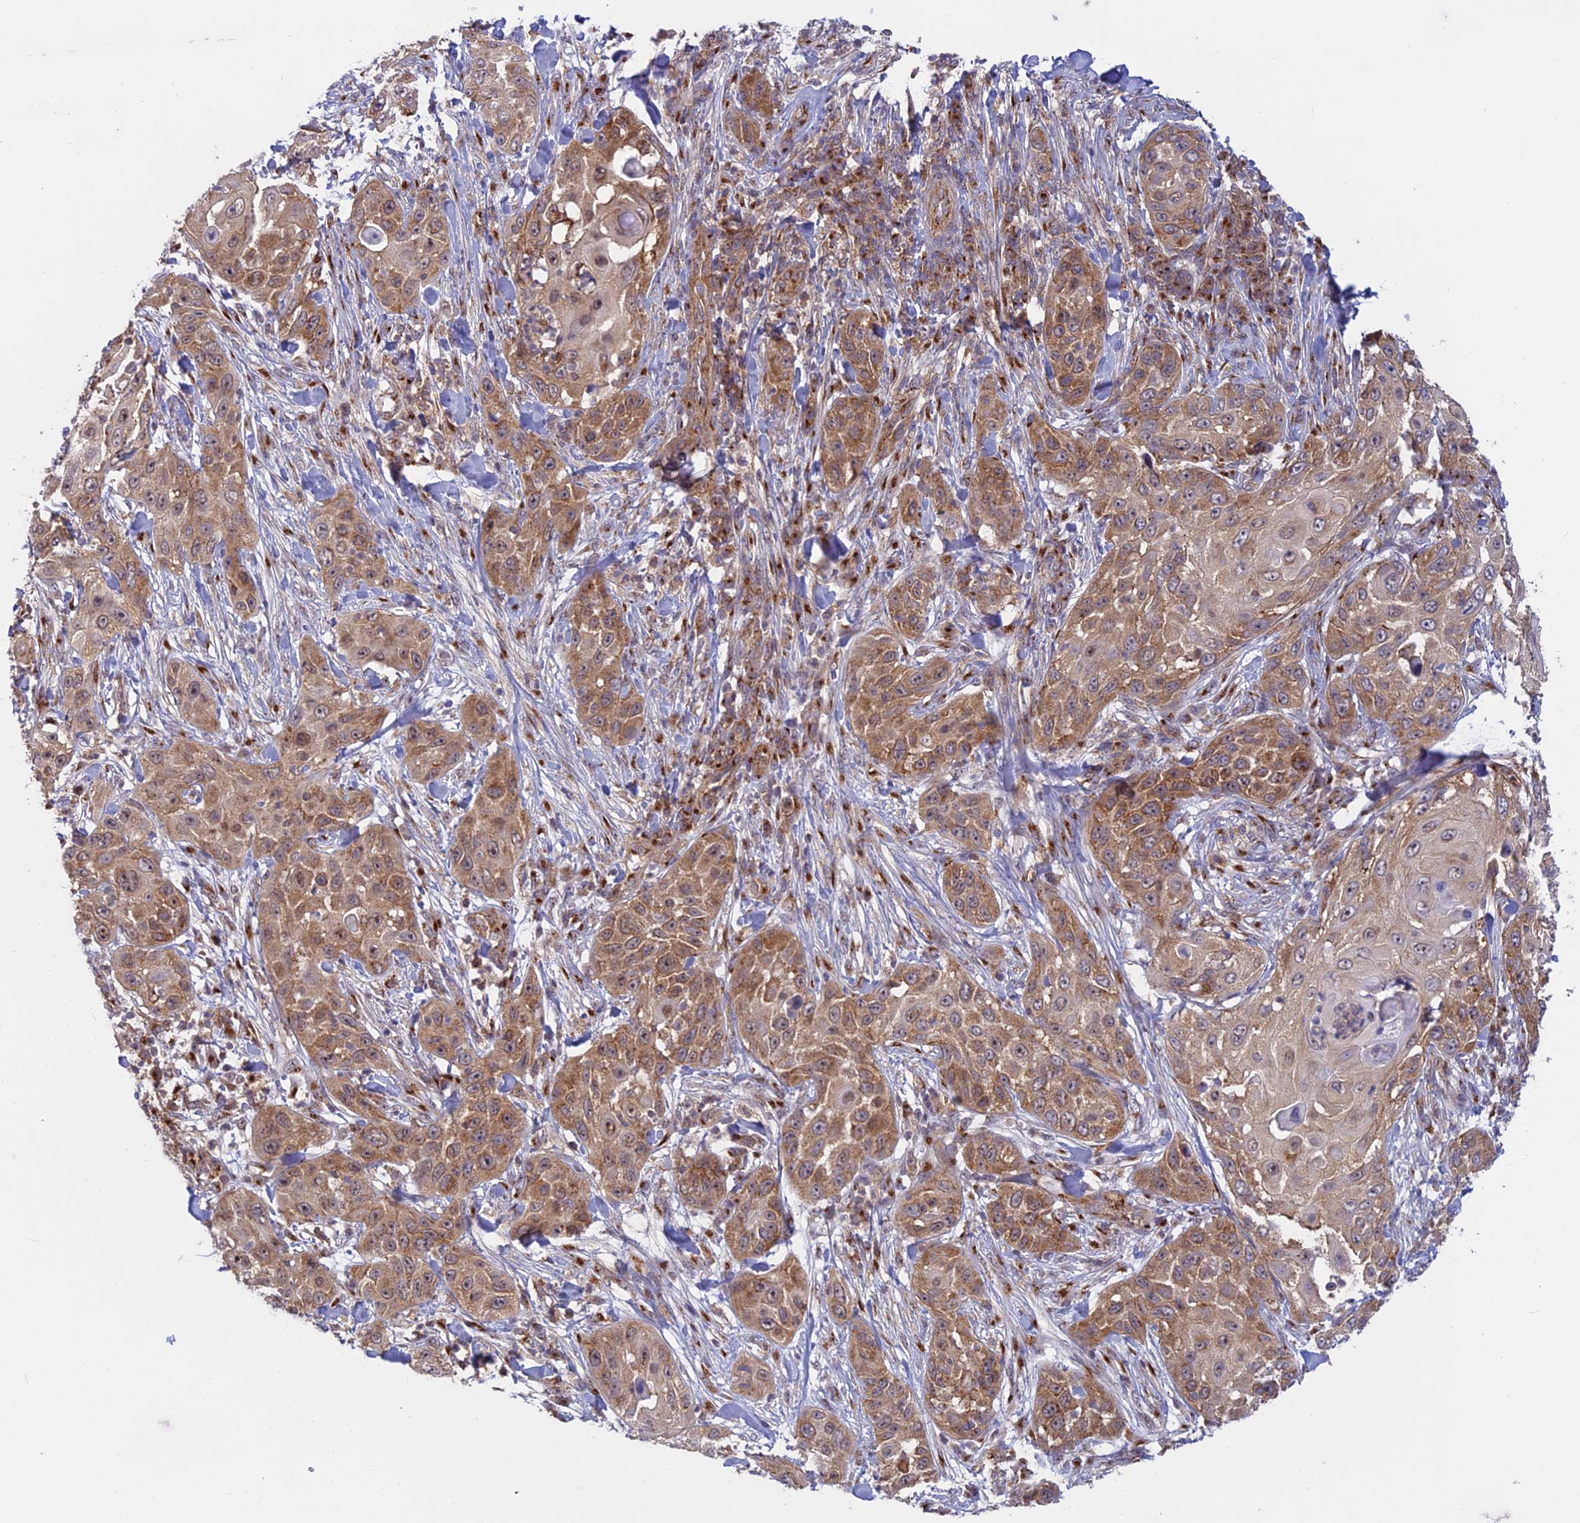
{"staining": {"intensity": "moderate", "quantity": ">75%", "location": "cytoplasmic/membranous"}, "tissue": "skin cancer", "cell_type": "Tumor cells", "image_type": "cancer", "snomed": [{"axis": "morphology", "description": "Squamous cell carcinoma, NOS"}, {"axis": "topography", "description": "Skin"}], "caption": "There is medium levels of moderate cytoplasmic/membranous positivity in tumor cells of squamous cell carcinoma (skin), as demonstrated by immunohistochemical staining (brown color).", "gene": "CLINT1", "patient": {"sex": "female", "age": 44}}